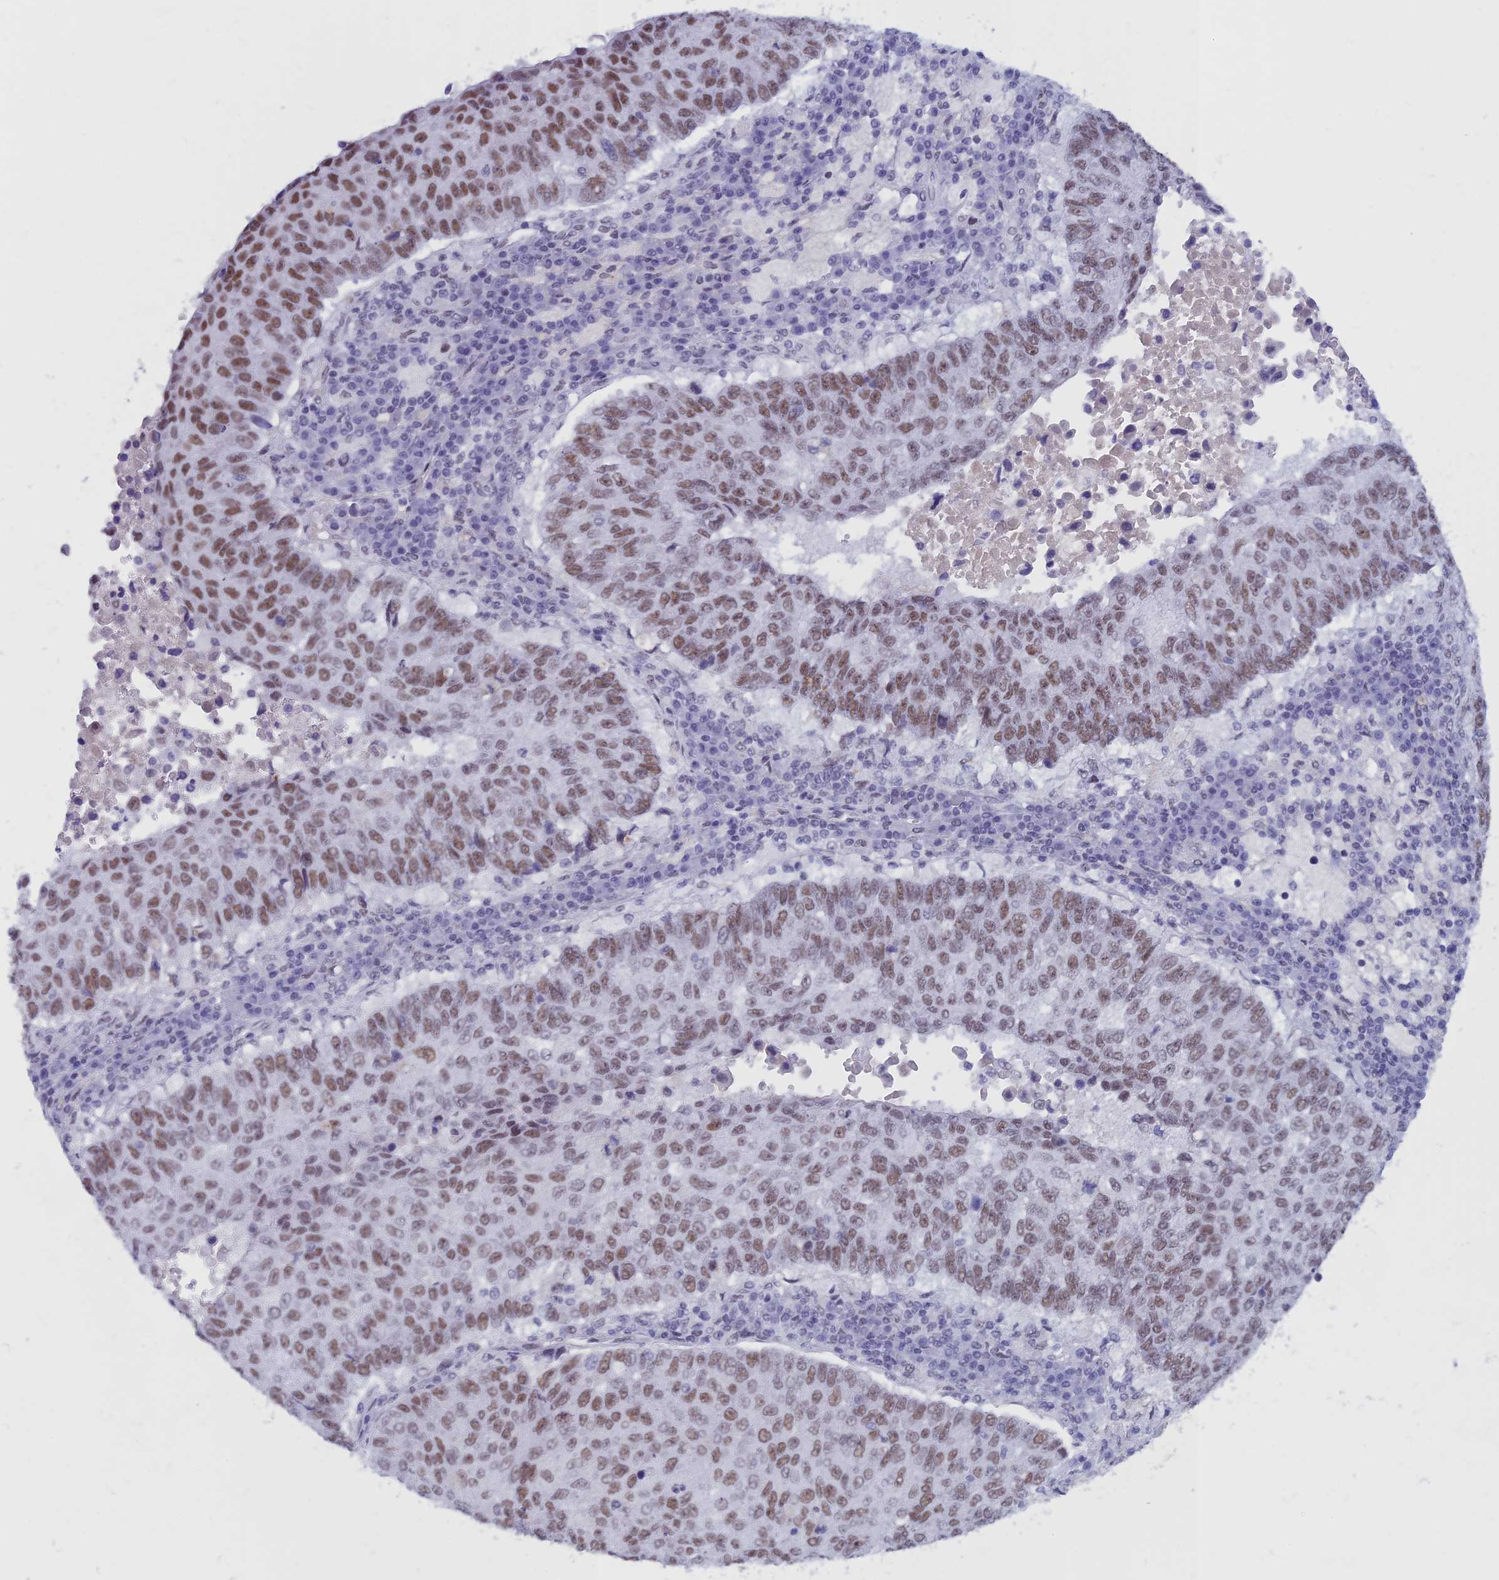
{"staining": {"intensity": "moderate", "quantity": ">75%", "location": "nuclear"}, "tissue": "lung cancer", "cell_type": "Tumor cells", "image_type": "cancer", "snomed": [{"axis": "morphology", "description": "Squamous cell carcinoma, NOS"}, {"axis": "topography", "description": "Lung"}], "caption": "Lung cancer (squamous cell carcinoma) stained with immunohistochemistry (IHC) displays moderate nuclear staining in about >75% of tumor cells.", "gene": "ASH2L", "patient": {"sex": "male", "age": 73}}